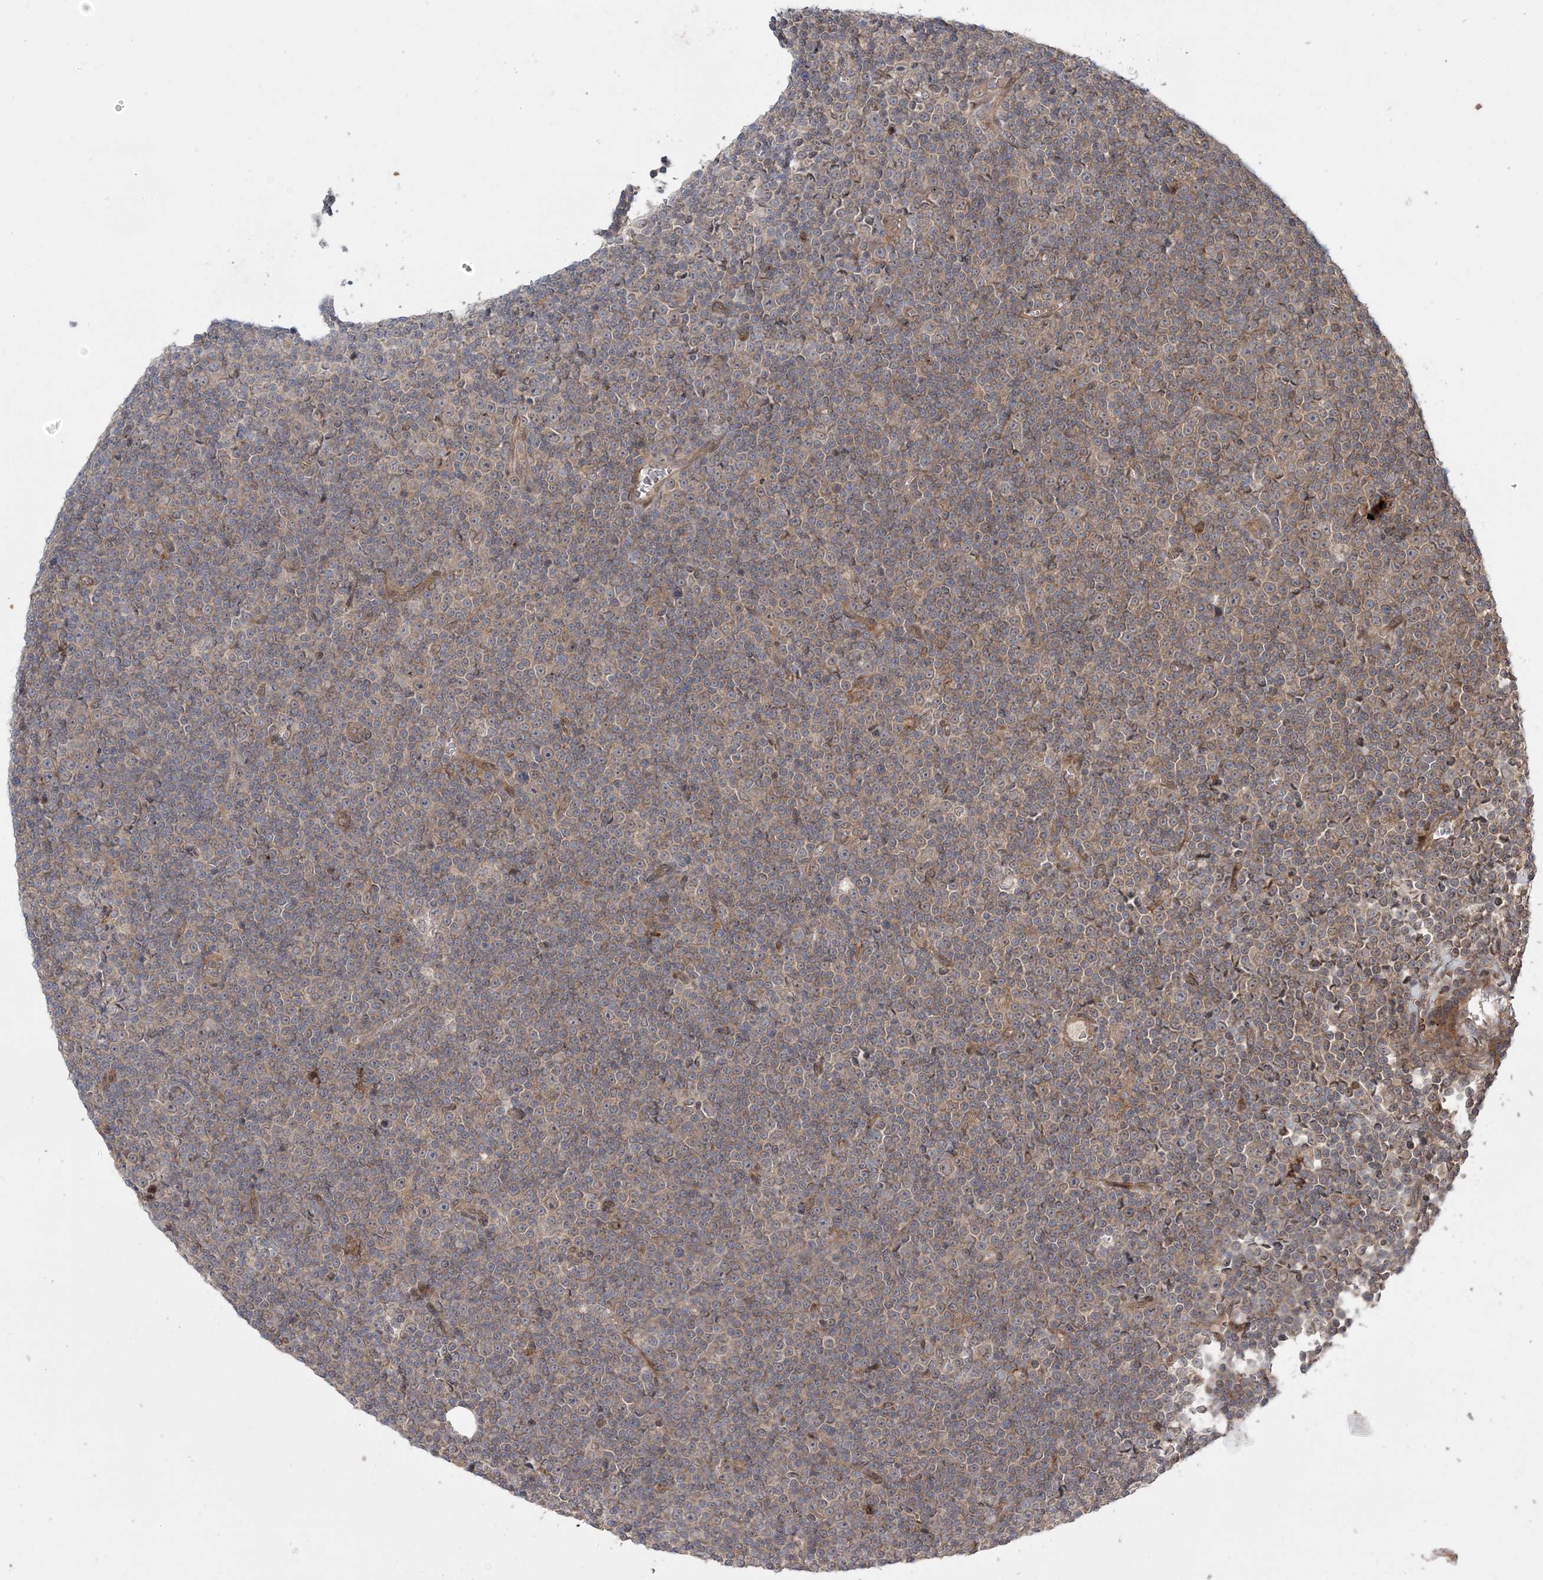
{"staining": {"intensity": "weak", "quantity": "<25%", "location": "cytoplasmic/membranous"}, "tissue": "lymphoma", "cell_type": "Tumor cells", "image_type": "cancer", "snomed": [{"axis": "morphology", "description": "Malignant lymphoma, non-Hodgkin's type, Low grade"}, {"axis": "topography", "description": "Lymph node"}], "caption": "IHC micrograph of neoplastic tissue: human low-grade malignant lymphoma, non-Hodgkin's type stained with DAB (3,3'-diaminobenzidine) reveals no significant protein expression in tumor cells.", "gene": "UBTD2", "patient": {"sex": "female", "age": 67}}